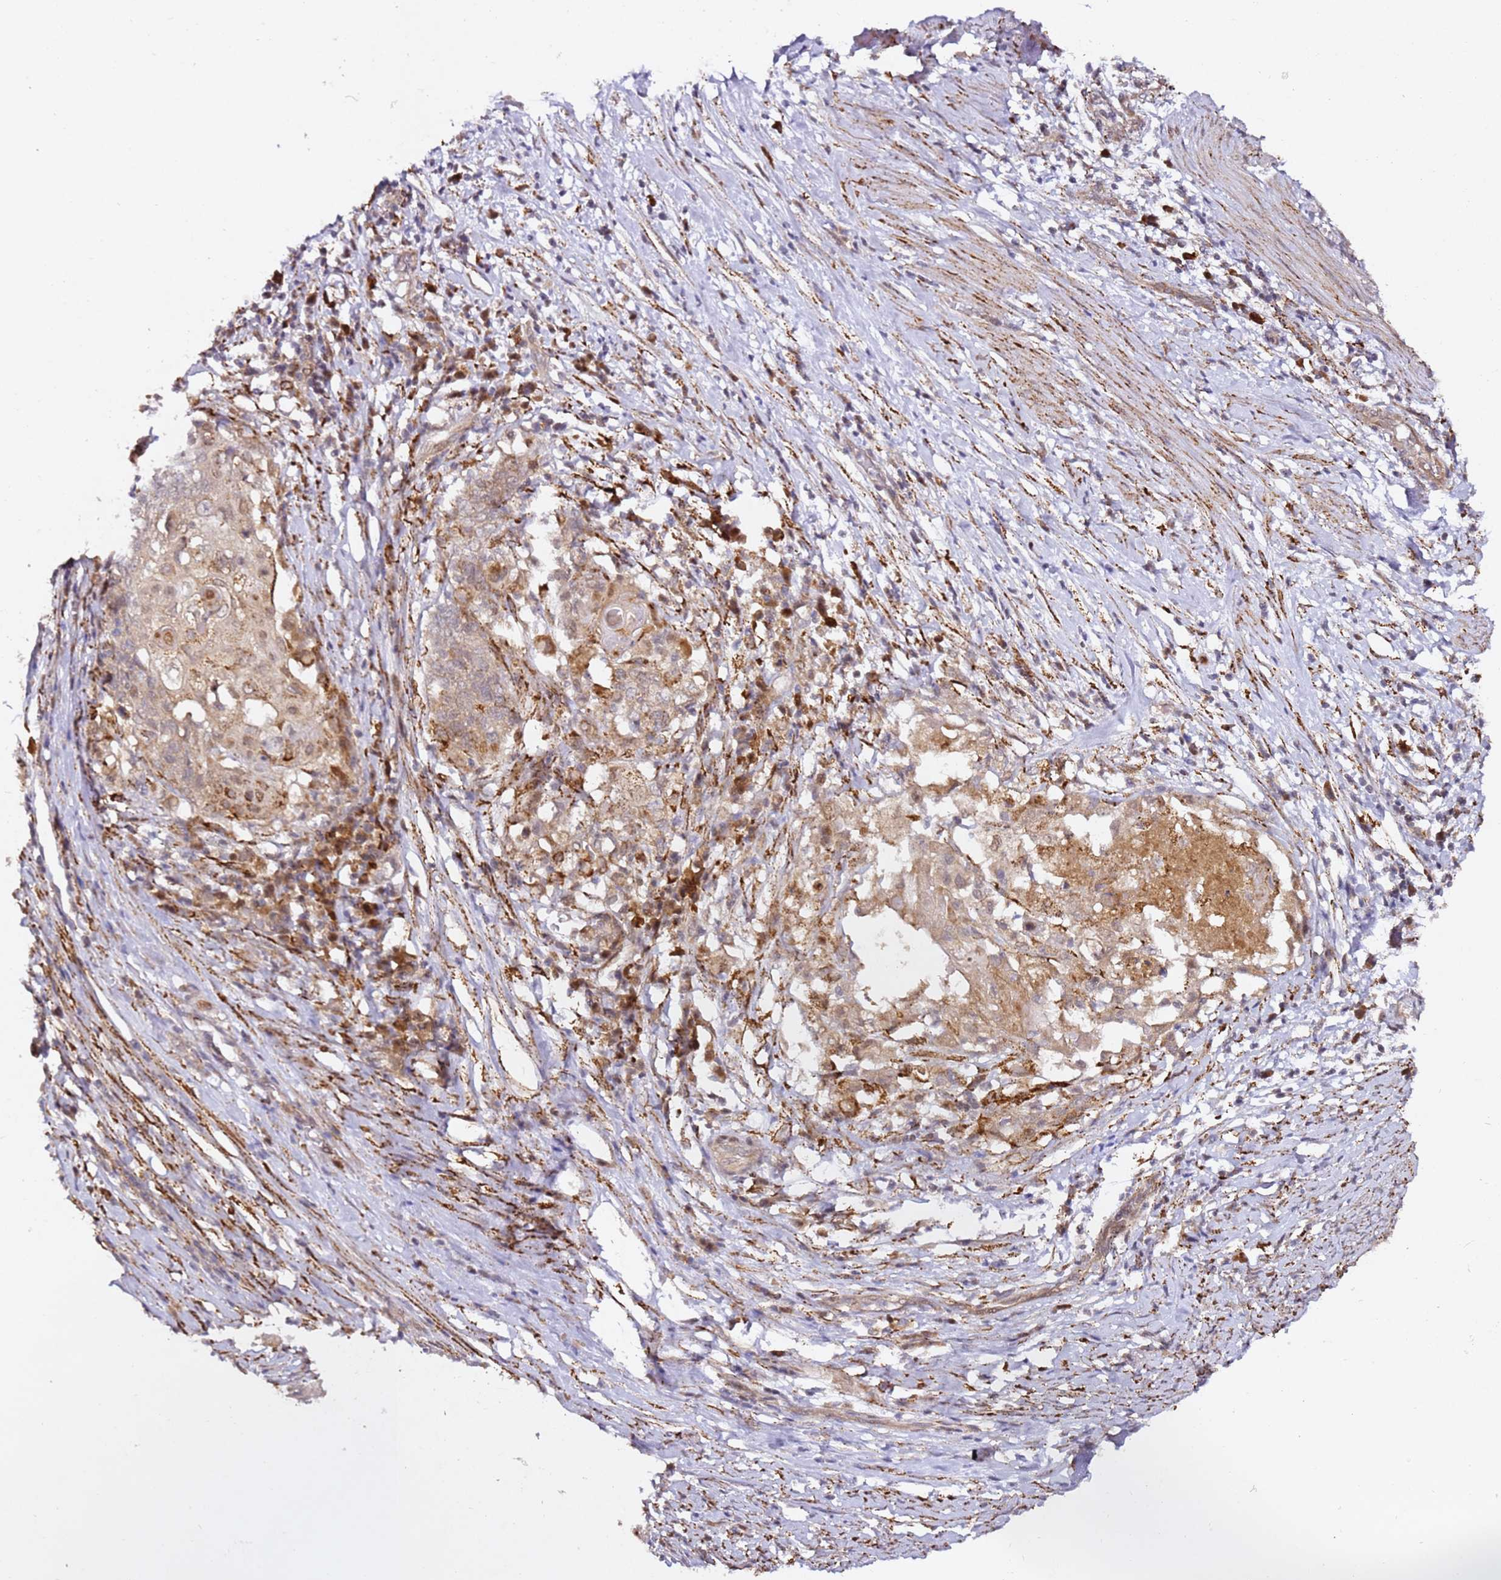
{"staining": {"intensity": "weak", "quantity": "<25%", "location": "cytoplasmic/membranous"}, "tissue": "cervical cancer", "cell_type": "Tumor cells", "image_type": "cancer", "snomed": [{"axis": "morphology", "description": "Squamous cell carcinoma, NOS"}, {"axis": "topography", "description": "Cervix"}], "caption": "Tumor cells are negative for protein expression in human cervical cancer. The staining was performed using DAB to visualize the protein expression in brown, while the nuclei were stained in blue with hematoxylin (Magnification: 20x).", "gene": "ALG11", "patient": {"sex": "female", "age": 39}}